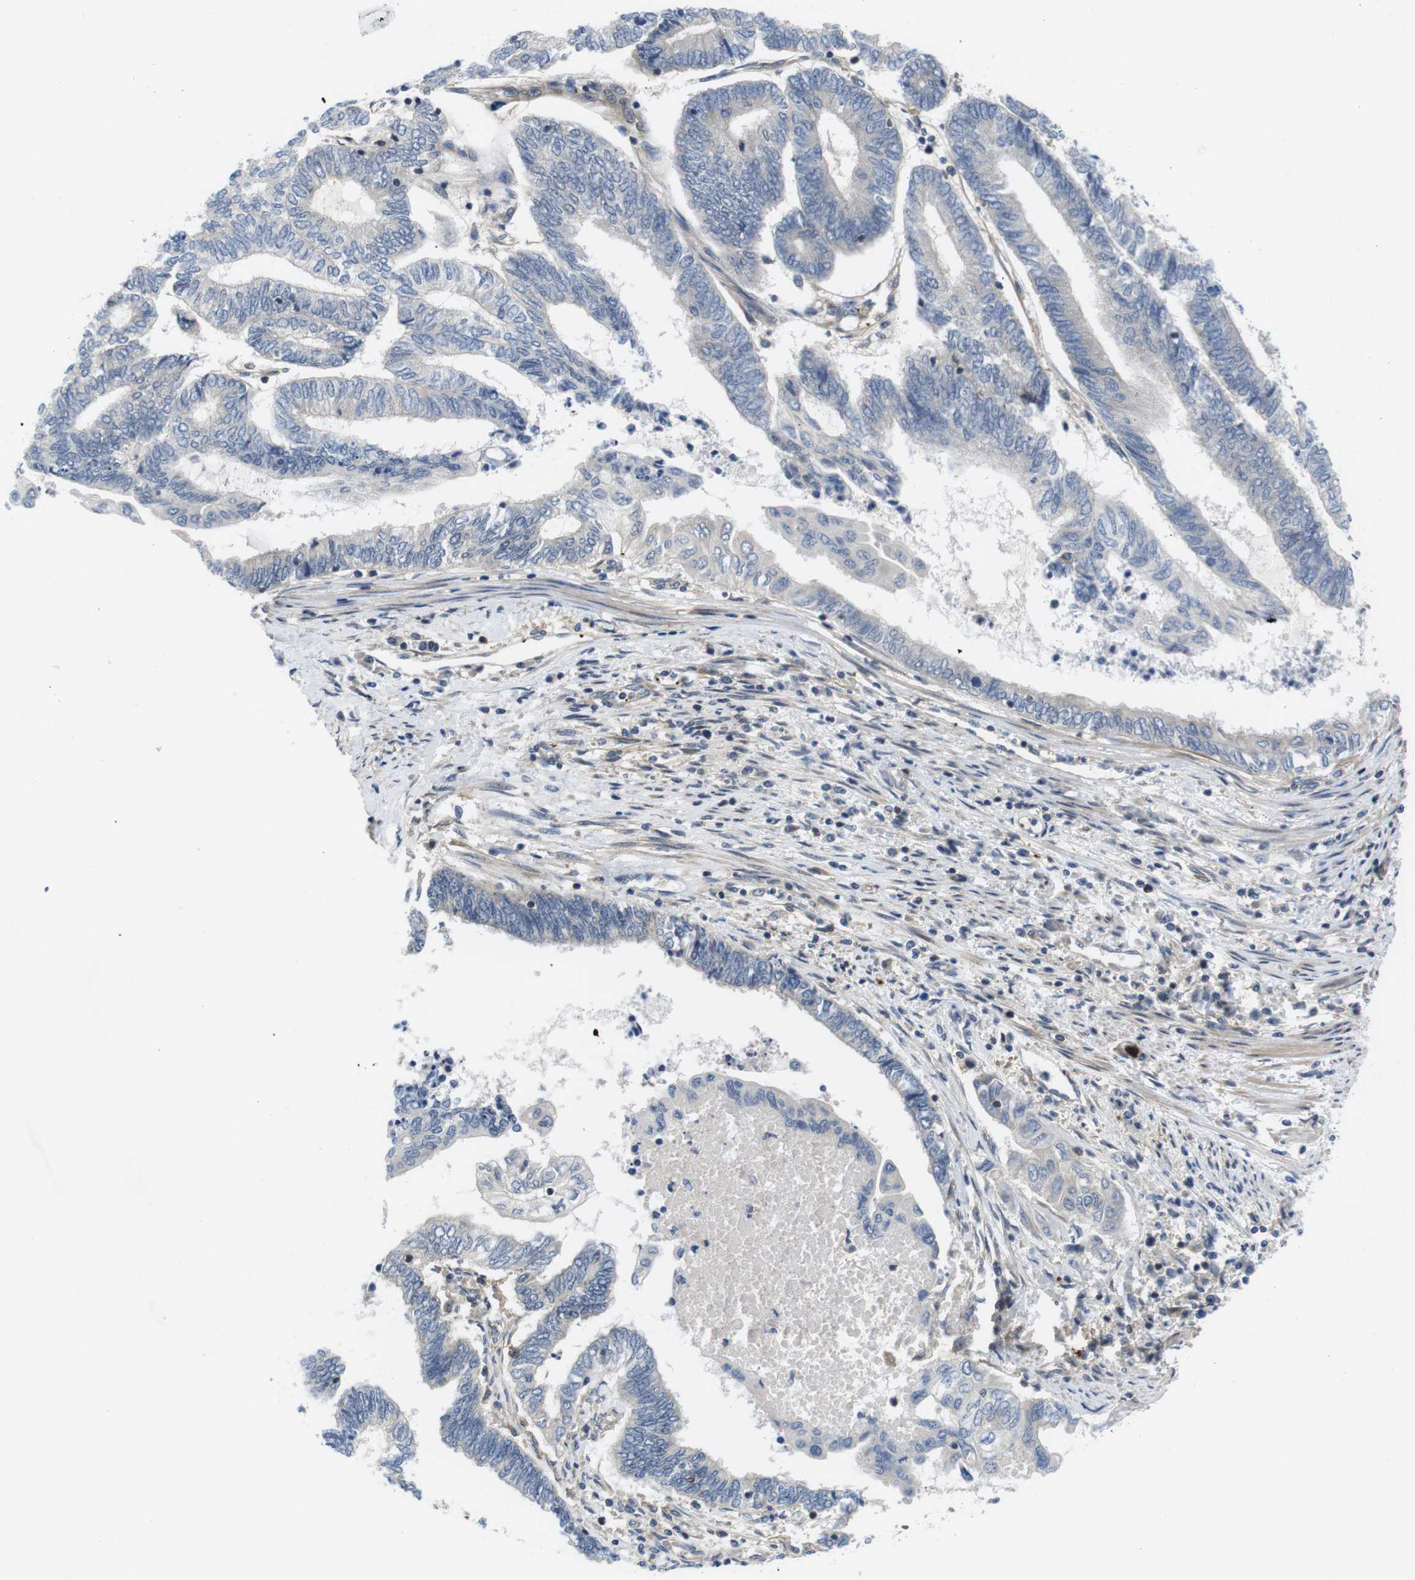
{"staining": {"intensity": "negative", "quantity": "none", "location": "none"}, "tissue": "endometrial cancer", "cell_type": "Tumor cells", "image_type": "cancer", "snomed": [{"axis": "morphology", "description": "Adenocarcinoma, NOS"}, {"axis": "topography", "description": "Uterus"}, {"axis": "topography", "description": "Endometrium"}], "caption": "An immunohistochemistry (IHC) histopathology image of endometrial adenocarcinoma is shown. There is no staining in tumor cells of endometrial adenocarcinoma.", "gene": "HERPUD2", "patient": {"sex": "female", "age": 70}}